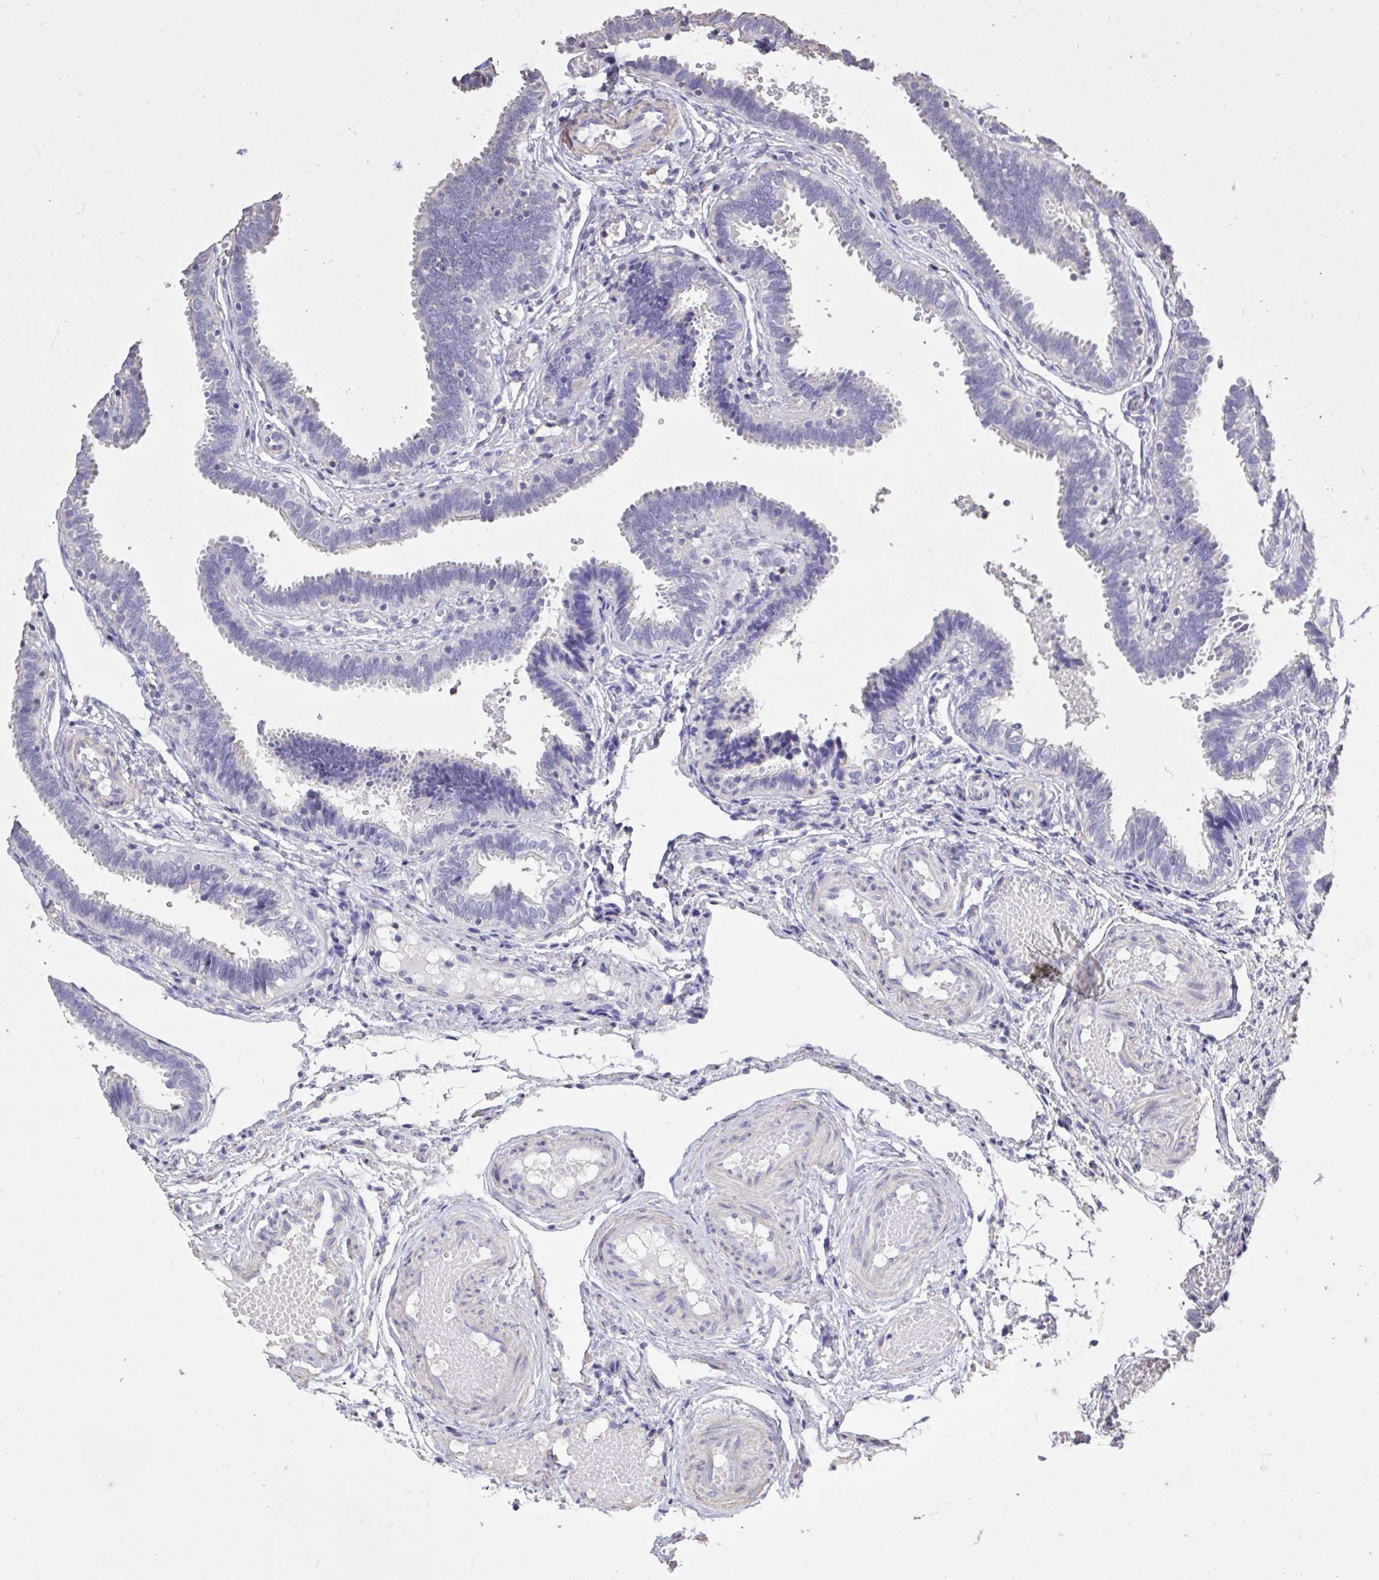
{"staining": {"intensity": "negative", "quantity": "none", "location": "none"}, "tissue": "fallopian tube", "cell_type": "Glandular cells", "image_type": "normal", "snomed": [{"axis": "morphology", "description": "Normal tissue, NOS"}, {"axis": "topography", "description": "Fallopian tube"}], "caption": "Immunohistochemistry (IHC) image of unremarkable fallopian tube: human fallopian tube stained with DAB (3,3'-diaminobenzidine) demonstrates no significant protein expression in glandular cells.", "gene": "IL23R", "patient": {"sex": "female", "age": 37}}